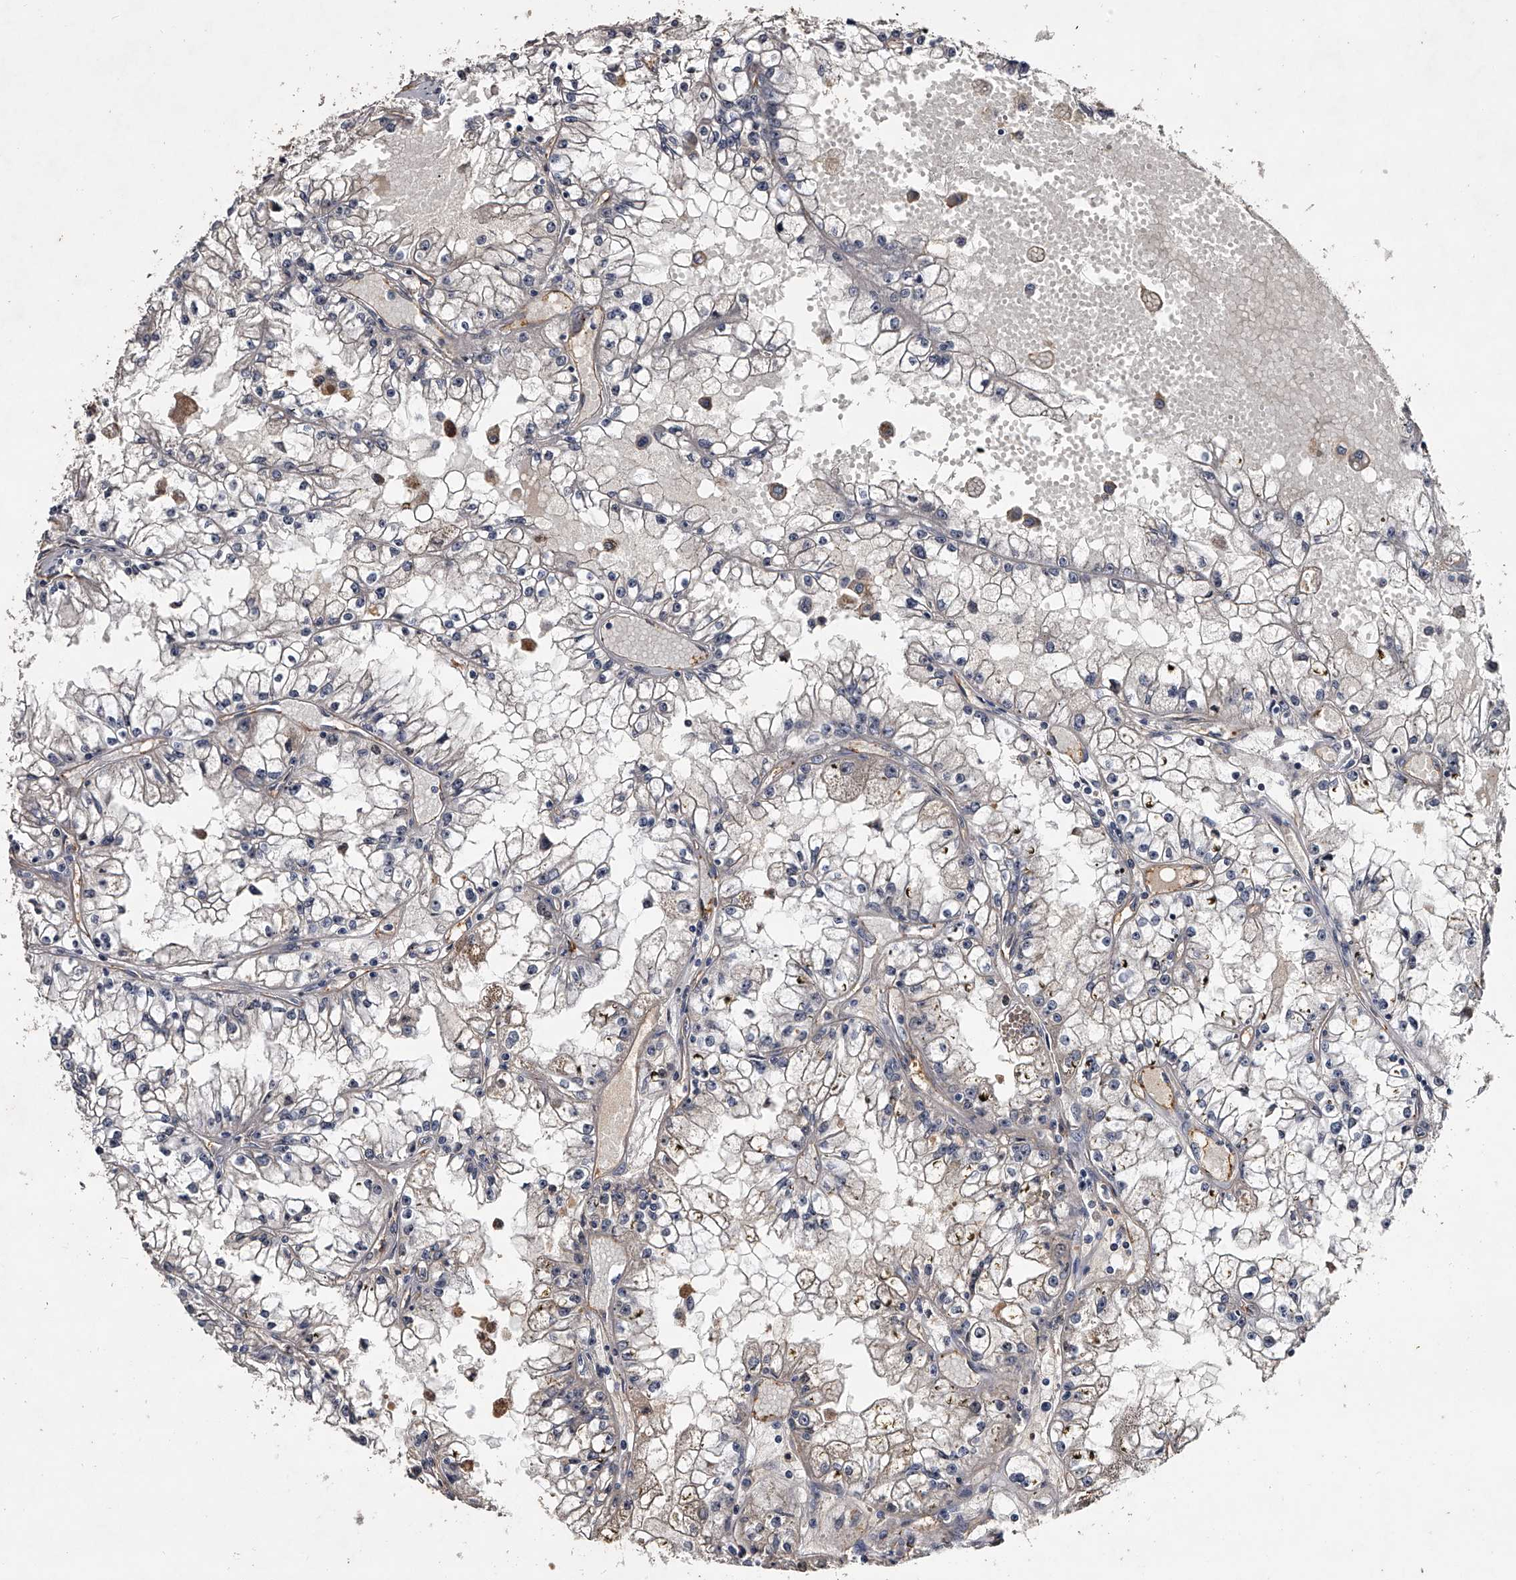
{"staining": {"intensity": "weak", "quantity": "25%-75%", "location": "cytoplasmic/membranous"}, "tissue": "renal cancer", "cell_type": "Tumor cells", "image_type": "cancer", "snomed": [{"axis": "morphology", "description": "Adenocarcinoma, NOS"}, {"axis": "topography", "description": "Kidney"}], "caption": "A high-resolution micrograph shows immunohistochemistry (IHC) staining of renal cancer (adenocarcinoma), which exhibits weak cytoplasmic/membranous positivity in about 25%-75% of tumor cells.", "gene": "MDN1", "patient": {"sex": "male", "age": 56}}